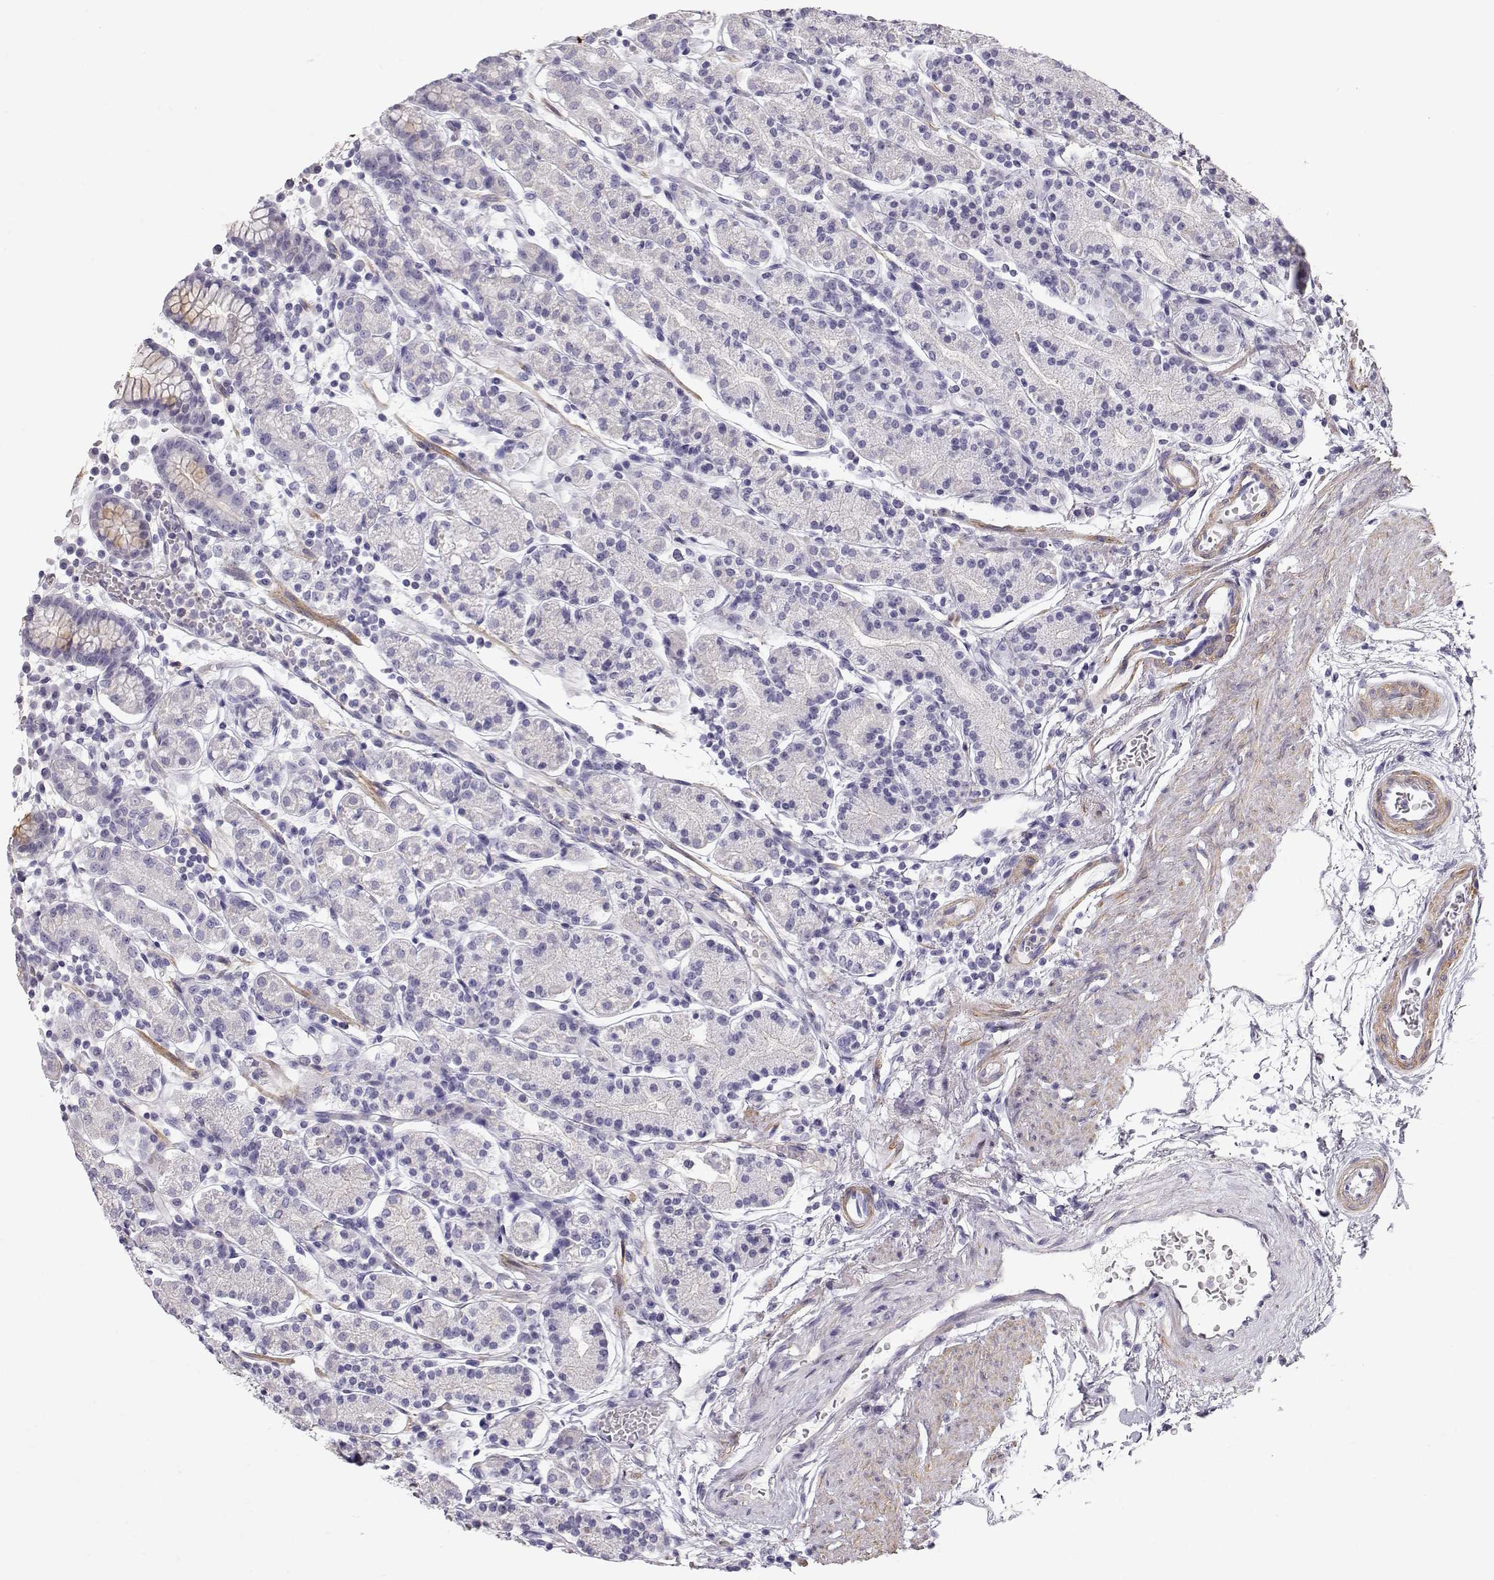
{"staining": {"intensity": "negative", "quantity": "none", "location": "none"}, "tissue": "stomach", "cell_type": "Glandular cells", "image_type": "normal", "snomed": [{"axis": "morphology", "description": "Normal tissue, NOS"}, {"axis": "topography", "description": "Stomach, upper"}, {"axis": "topography", "description": "Stomach"}], "caption": "This is an immunohistochemistry image of benign human stomach. There is no staining in glandular cells.", "gene": "SLITRK3", "patient": {"sex": "male", "age": 62}}